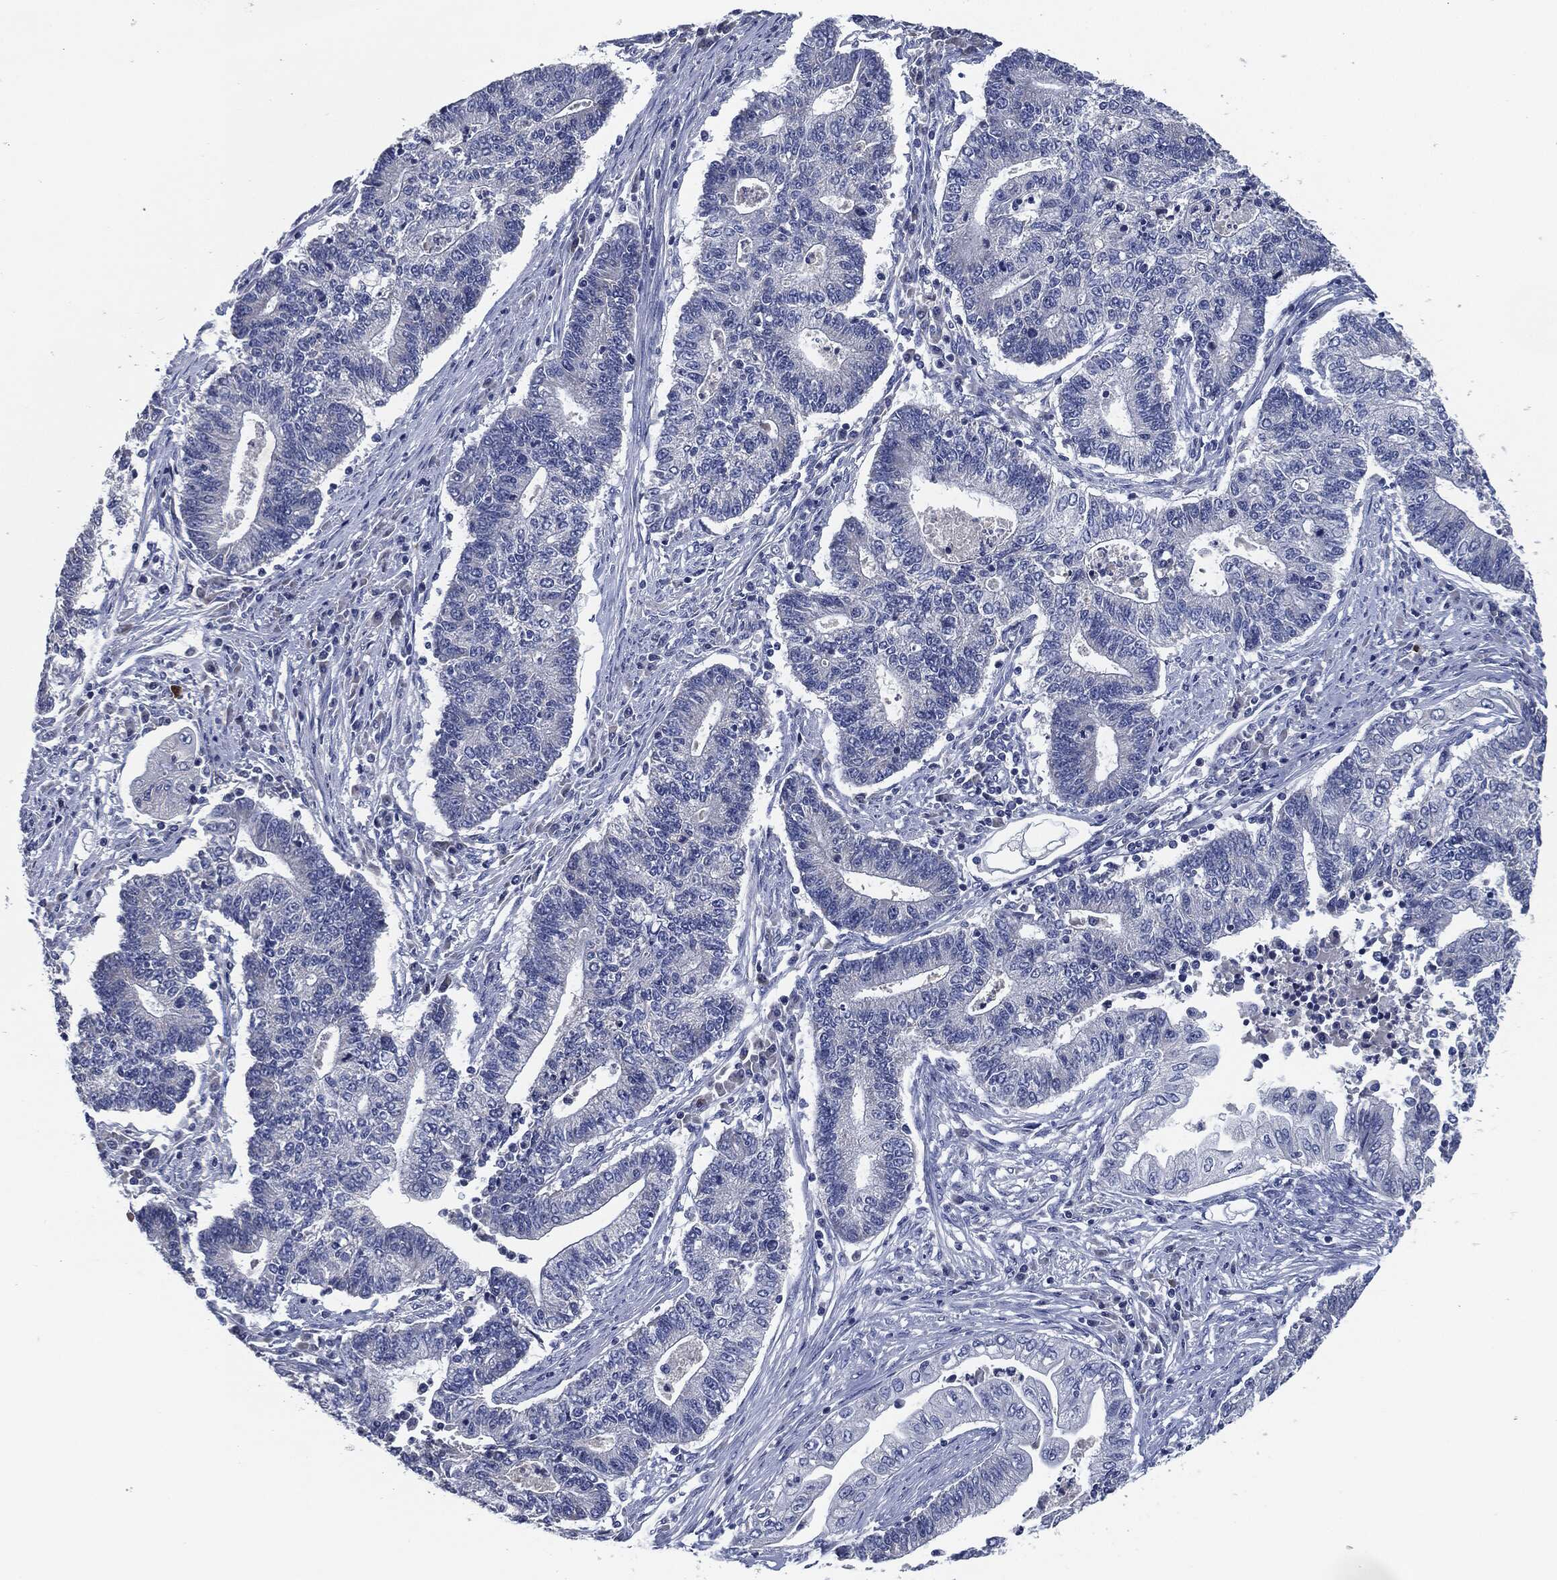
{"staining": {"intensity": "negative", "quantity": "none", "location": "none"}, "tissue": "endometrial cancer", "cell_type": "Tumor cells", "image_type": "cancer", "snomed": [{"axis": "morphology", "description": "Adenocarcinoma, NOS"}, {"axis": "topography", "description": "Uterus"}, {"axis": "topography", "description": "Endometrium"}], "caption": "Immunohistochemical staining of endometrial cancer exhibits no significant expression in tumor cells.", "gene": "SIGLEC9", "patient": {"sex": "female", "age": 54}}